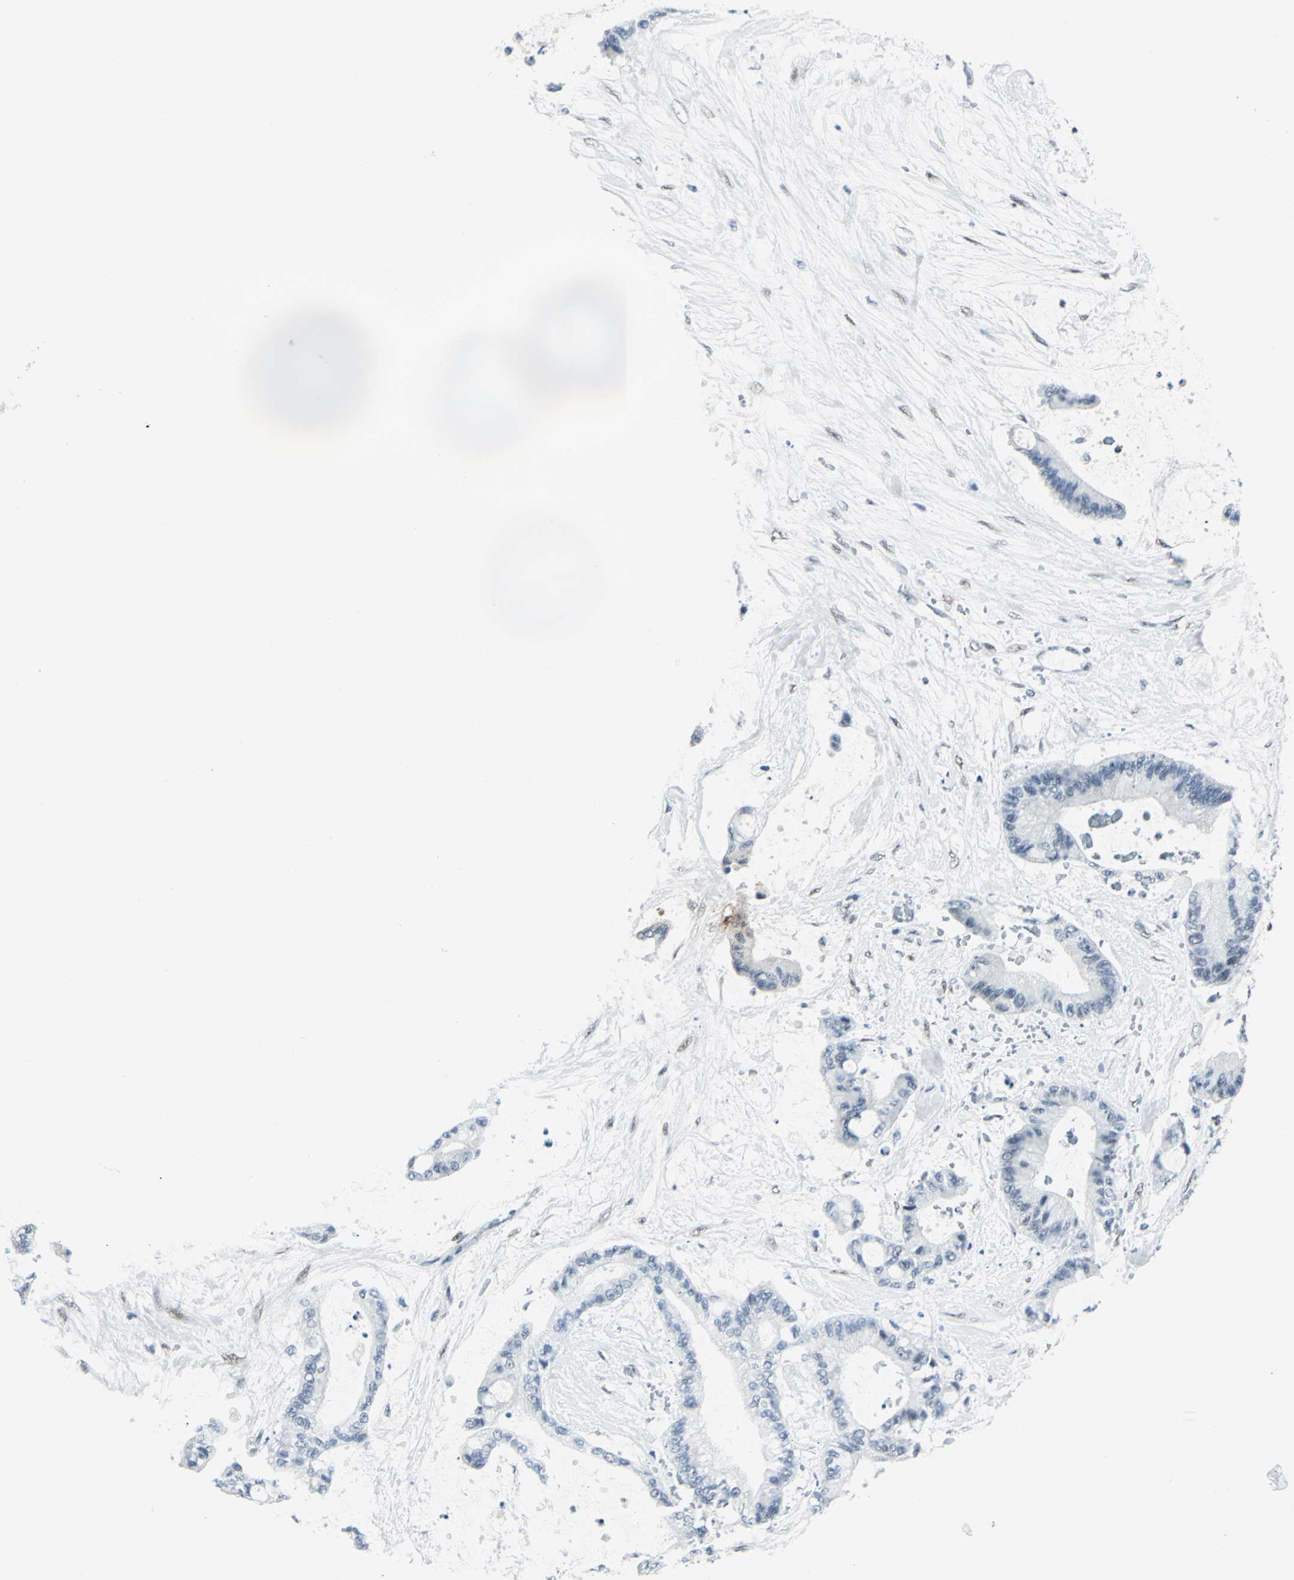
{"staining": {"intensity": "negative", "quantity": "none", "location": "none"}, "tissue": "liver cancer", "cell_type": "Tumor cells", "image_type": "cancer", "snomed": [{"axis": "morphology", "description": "Cholangiocarcinoma"}, {"axis": "topography", "description": "Liver"}], "caption": "Tumor cells are negative for protein expression in human liver cholangiocarcinoma.", "gene": "MEIS2", "patient": {"sex": "female", "age": 73}}